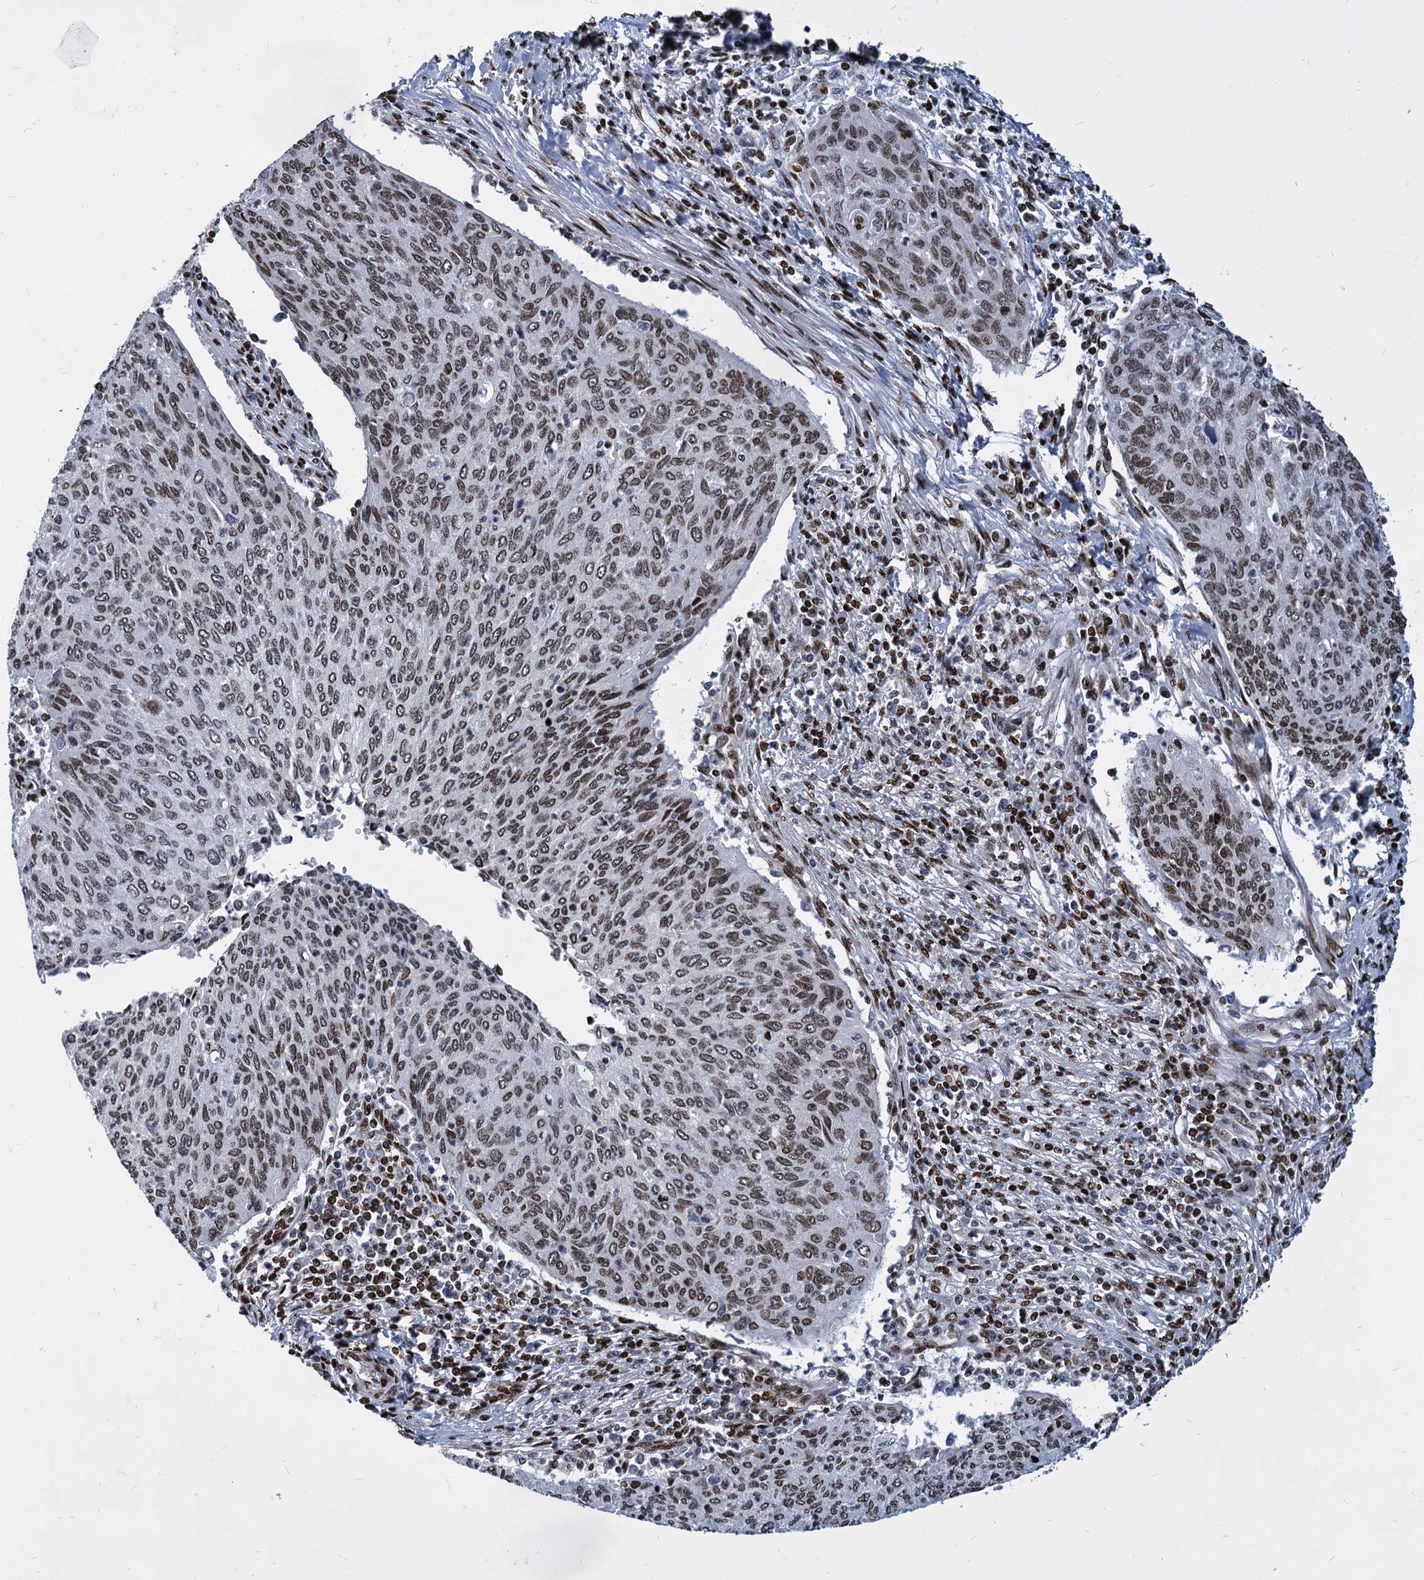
{"staining": {"intensity": "moderate", "quantity": ">75%", "location": "nuclear"}, "tissue": "cervical cancer", "cell_type": "Tumor cells", "image_type": "cancer", "snomed": [{"axis": "morphology", "description": "Squamous cell carcinoma, NOS"}, {"axis": "topography", "description": "Cervix"}], "caption": "This is a micrograph of IHC staining of squamous cell carcinoma (cervical), which shows moderate positivity in the nuclear of tumor cells.", "gene": "MECP2", "patient": {"sex": "female", "age": 38}}